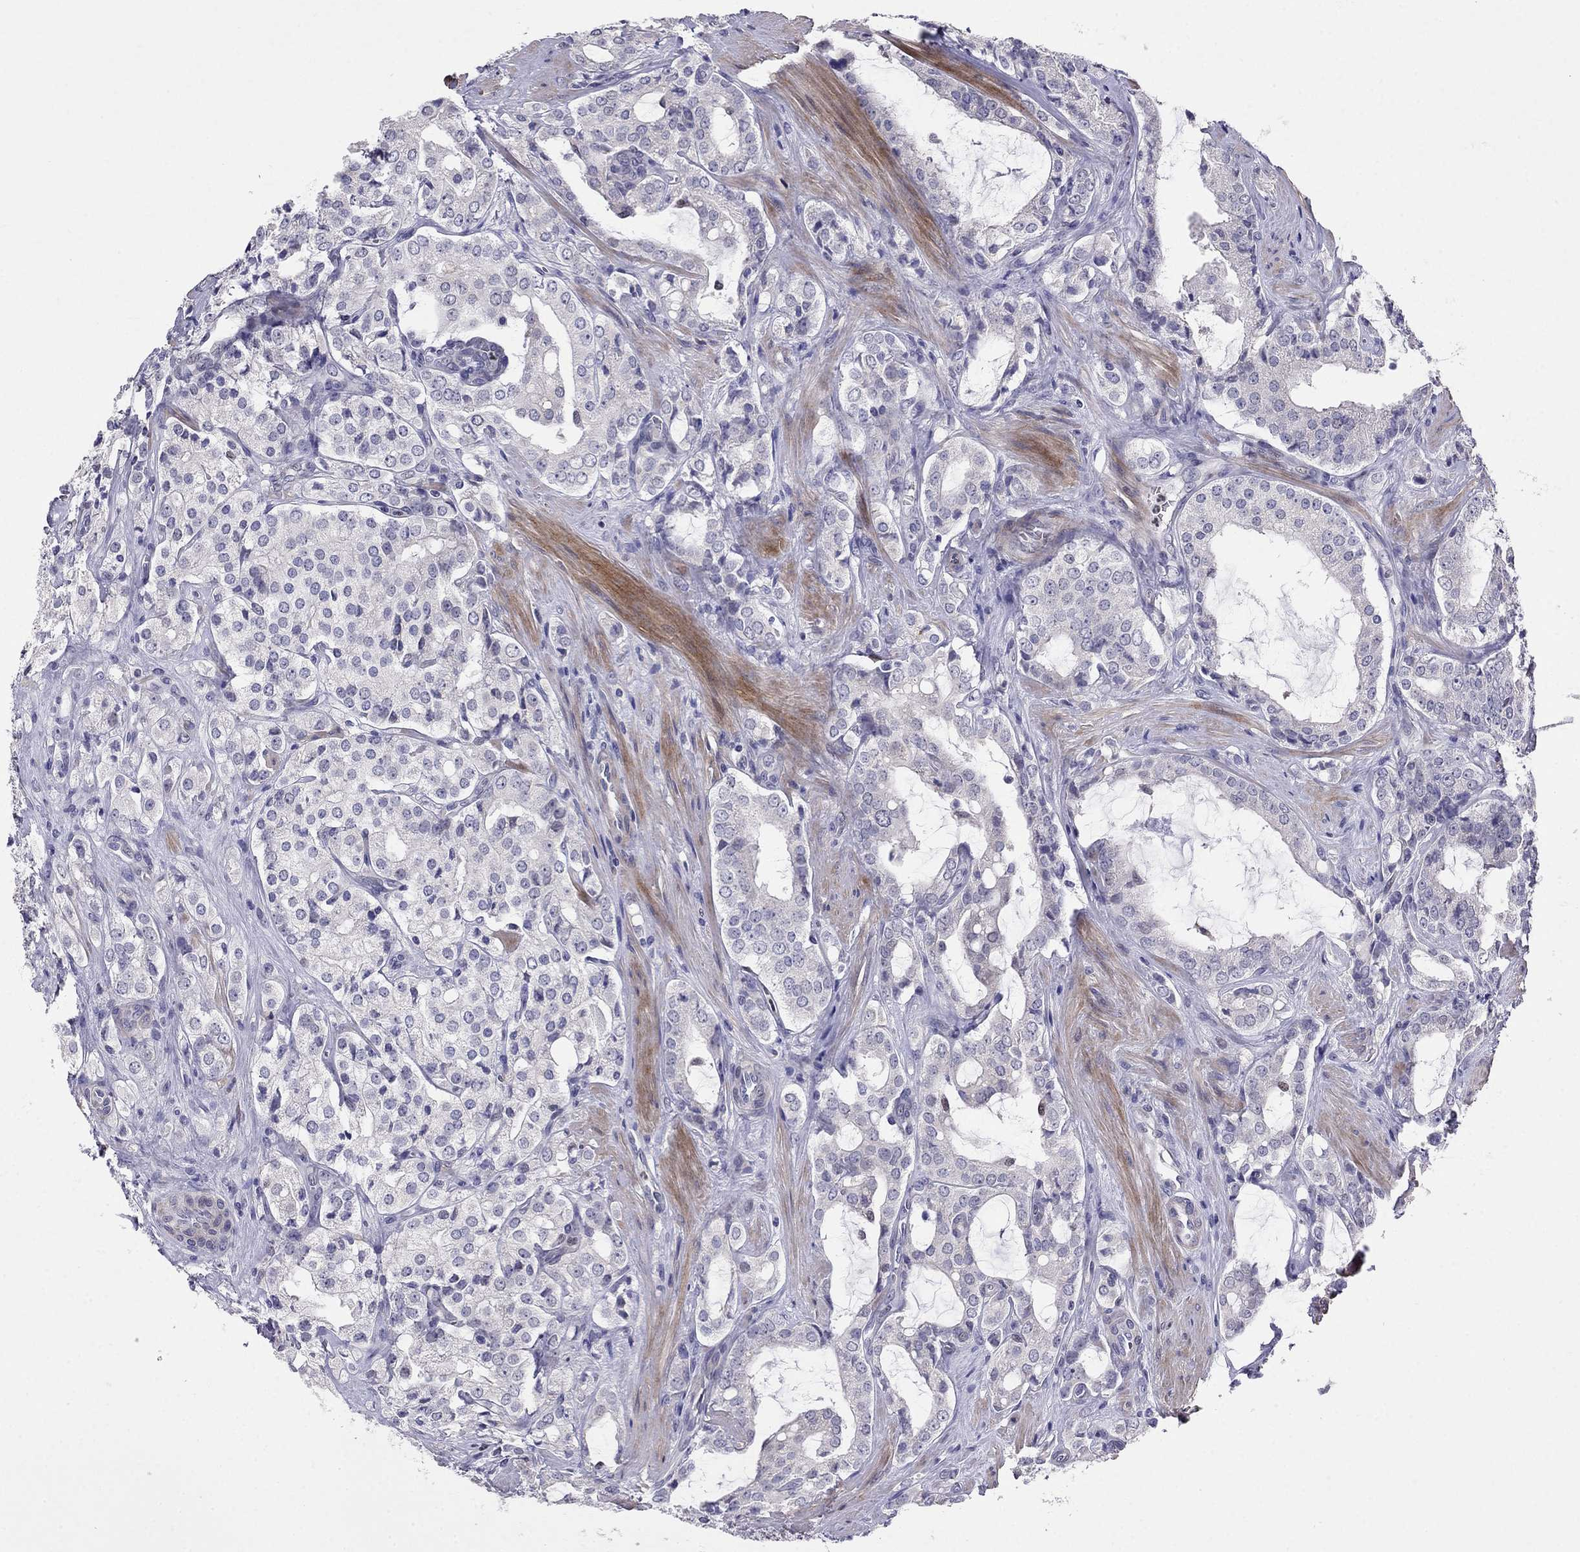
{"staining": {"intensity": "negative", "quantity": "none", "location": "none"}, "tissue": "prostate cancer", "cell_type": "Tumor cells", "image_type": "cancer", "snomed": [{"axis": "morphology", "description": "Adenocarcinoma, NOS"}, {"axis": "topography", "description": "Prostate"}], "caption": "Immunohistochemistry image of neoplastic tissue: human adenocarcinoma (prostate) stained with DAB reveals no significant protein staining in tumor cells. (Brightfield microscopy of DAB (3,3'-diaminobenzidine) IHC at high magnification).", "gene": "LRRC39", "patient": {"sex": "male", "age": 66}}